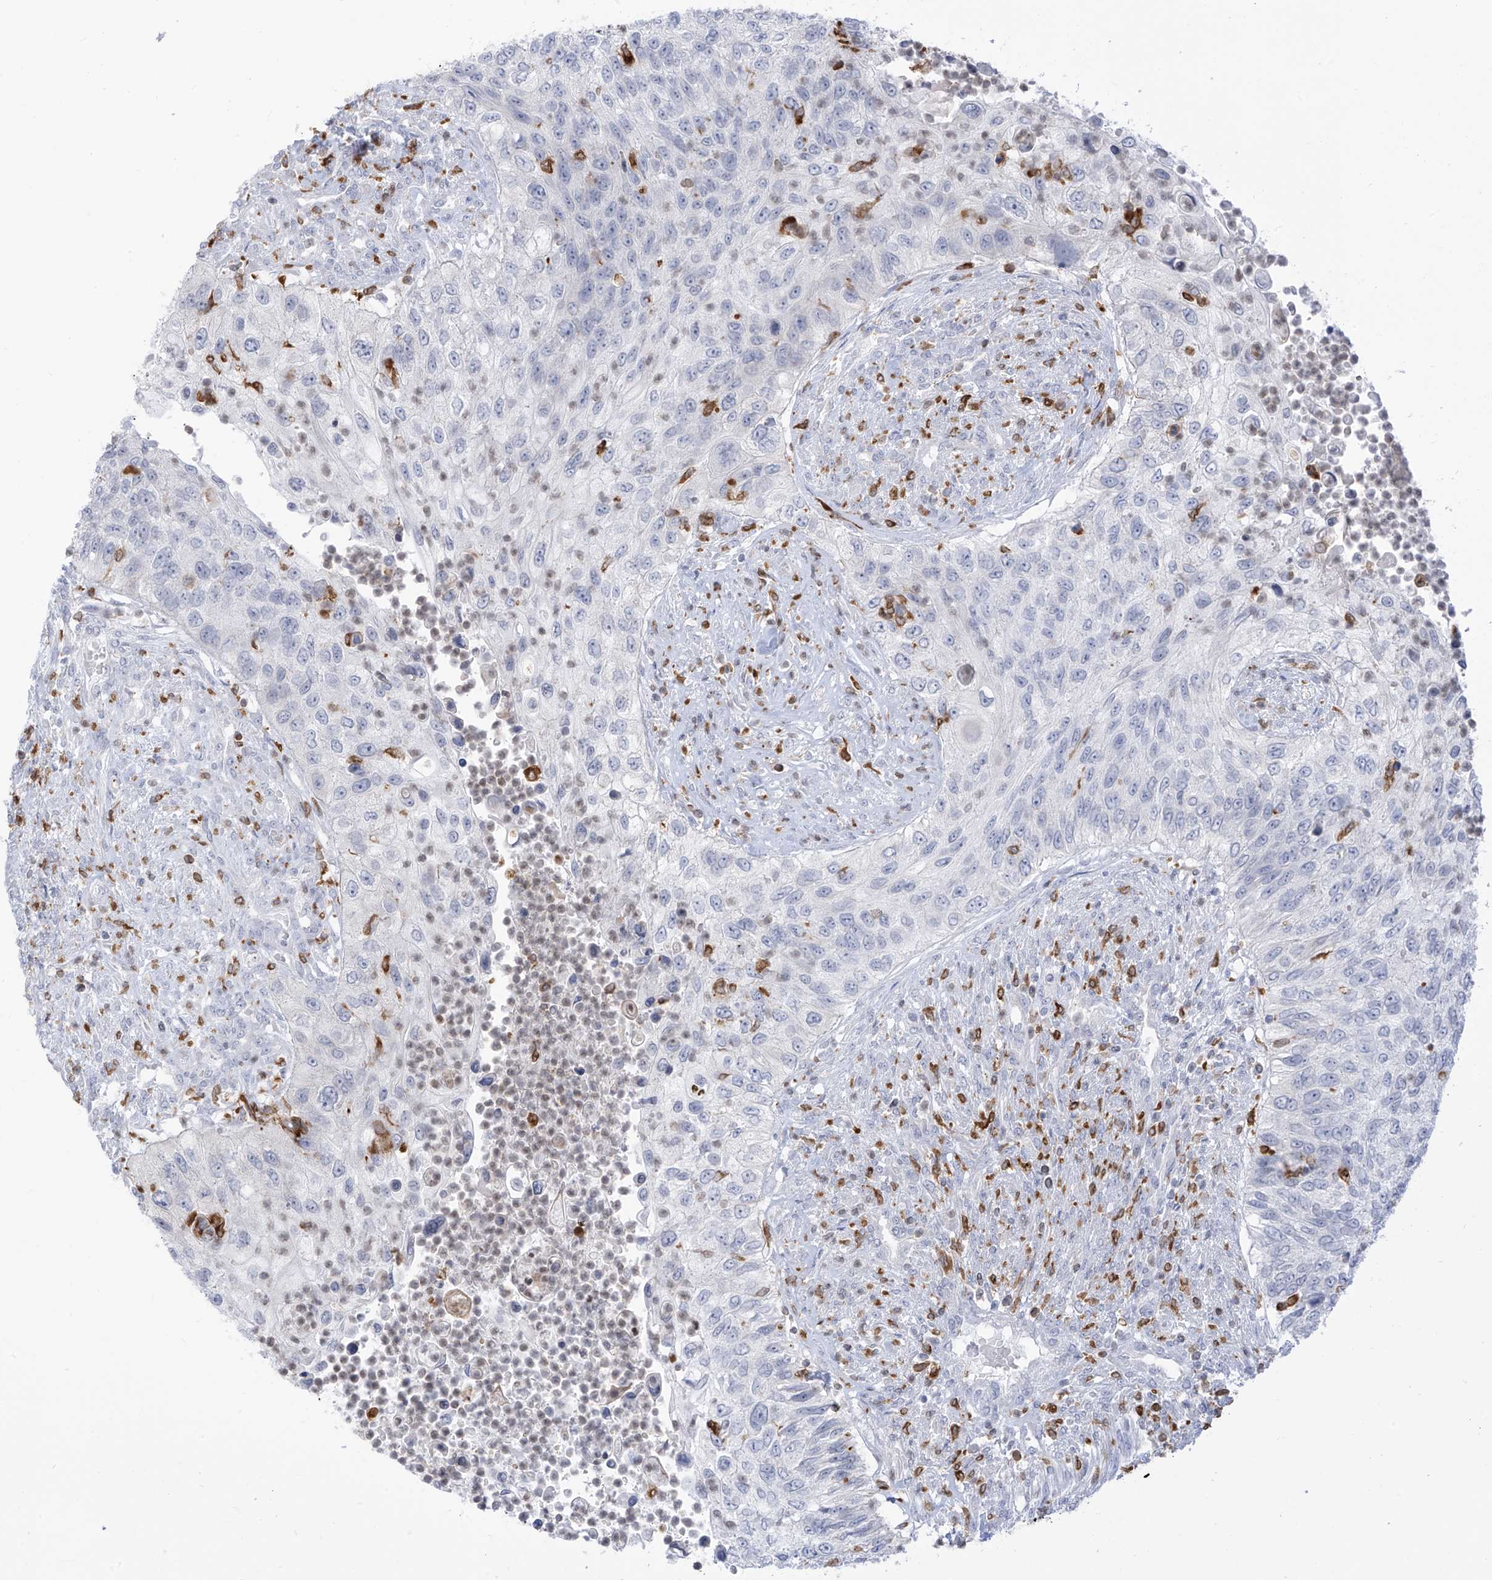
{"staining": {"intensity": "negative", "quantity": "none", "location": "none"}, "tissue": "urothelial cancer", "cell_type": "Tumor cells", "image_type": "cancer", "snomed": [{"axis": "morphology", "description": "Urothelial carcinoma, High grade"}, {"axis": "topography", "description": "Urinary bladder"}], "caption": "Tumor cells are negative for protein expression in human high-grade urothelial carcinoma.", "gene": "TBXAS1", "patient": {"sex": "female", "age": 60}}